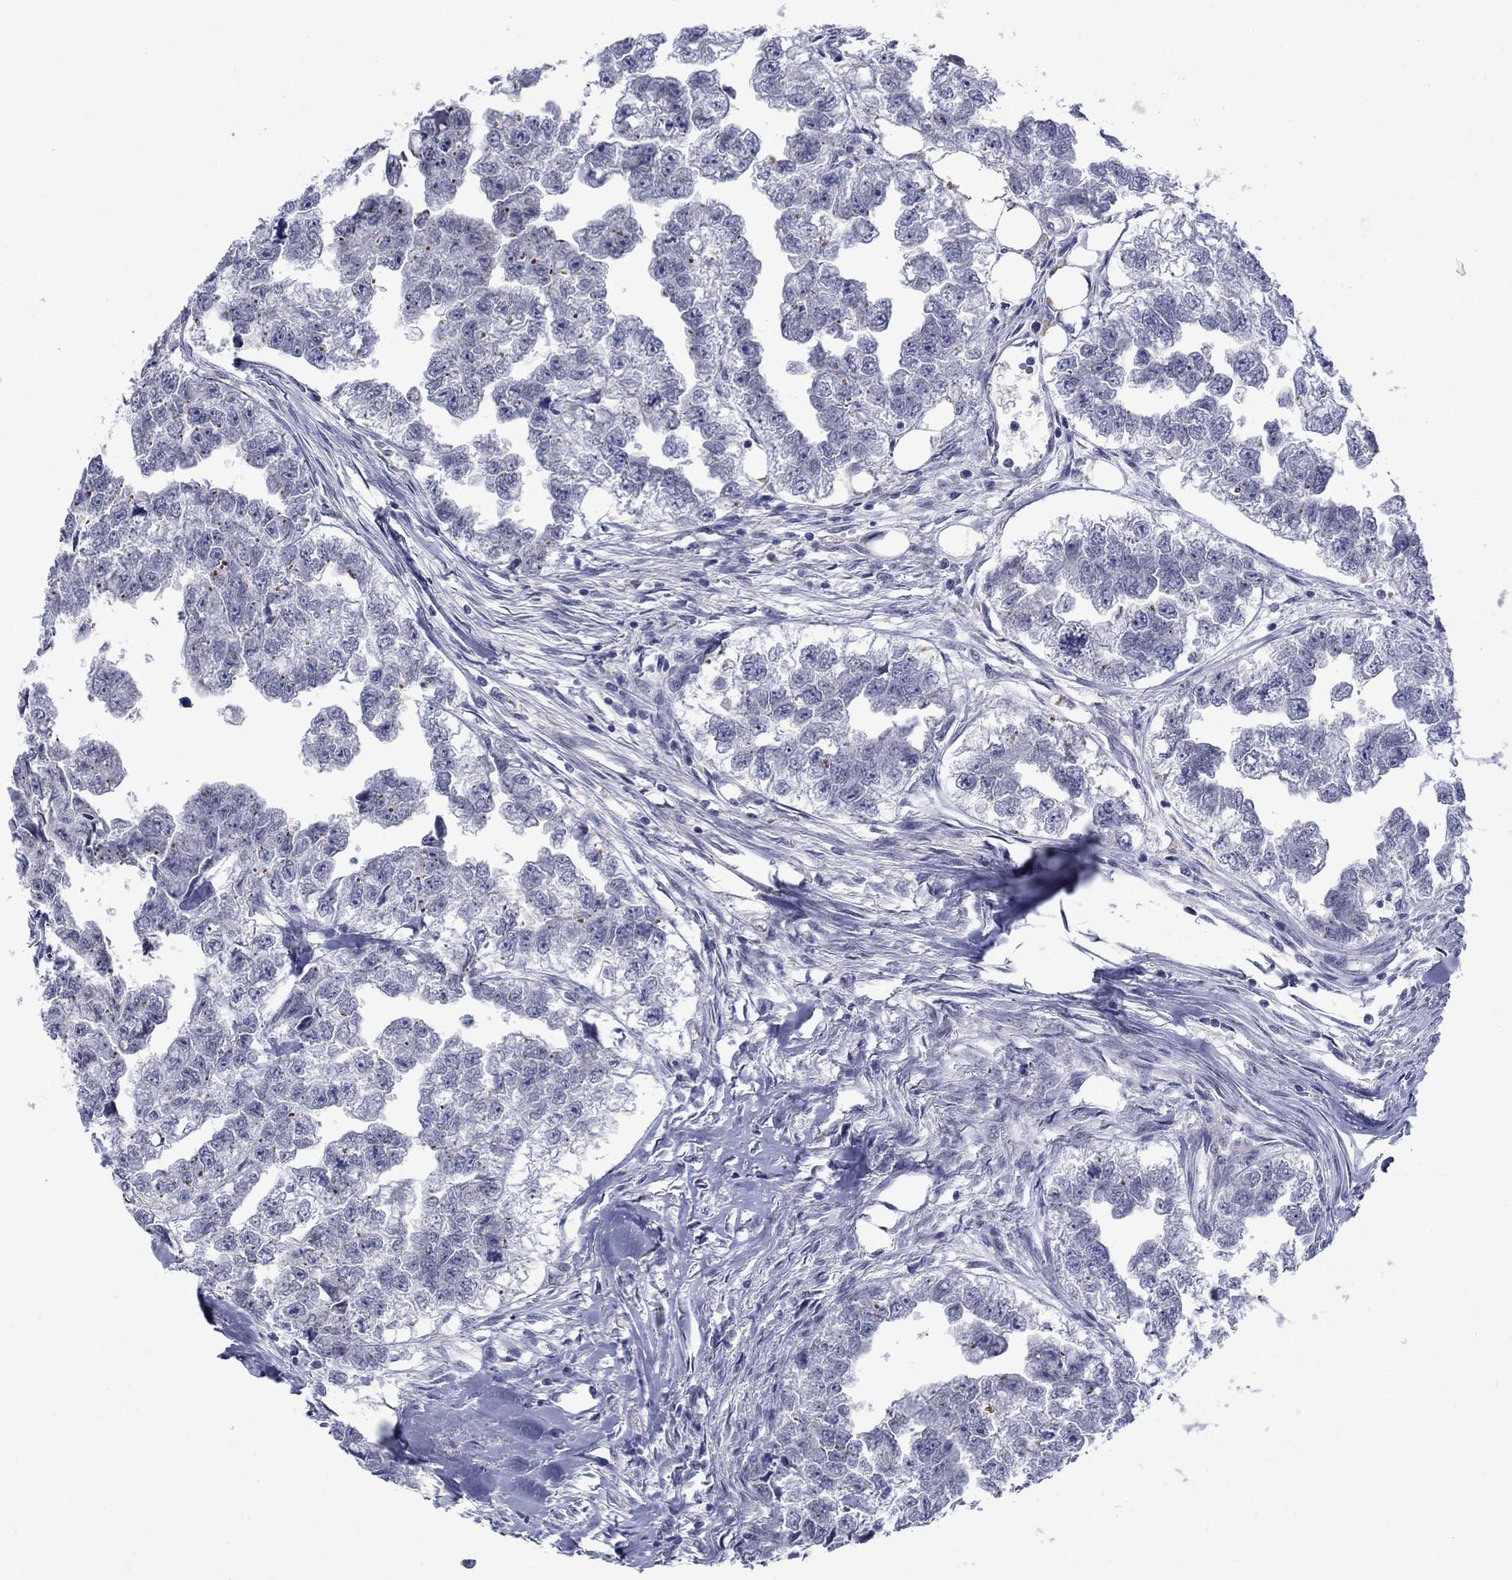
{"staining": {"intensity": "negative", "quantity": "none", "location": "none"}, "tissue": "testis cancer", "cell_type": "Tumor cells", "image_type": "cancer", "snomed": [{"axis": "morphology", "description": "Carcinoma, Embryonal, NOS"}, {"axis": "morphology", "description": "Teratoma, malignant, NOS"}, {"axis": "topography", "description": "Testis"}], "caption": "The image shows no staining of tumor cells in testis embryonal carcinoma.", "gene": "NSMF", "patient": {"sex": "male", "age": 44}}